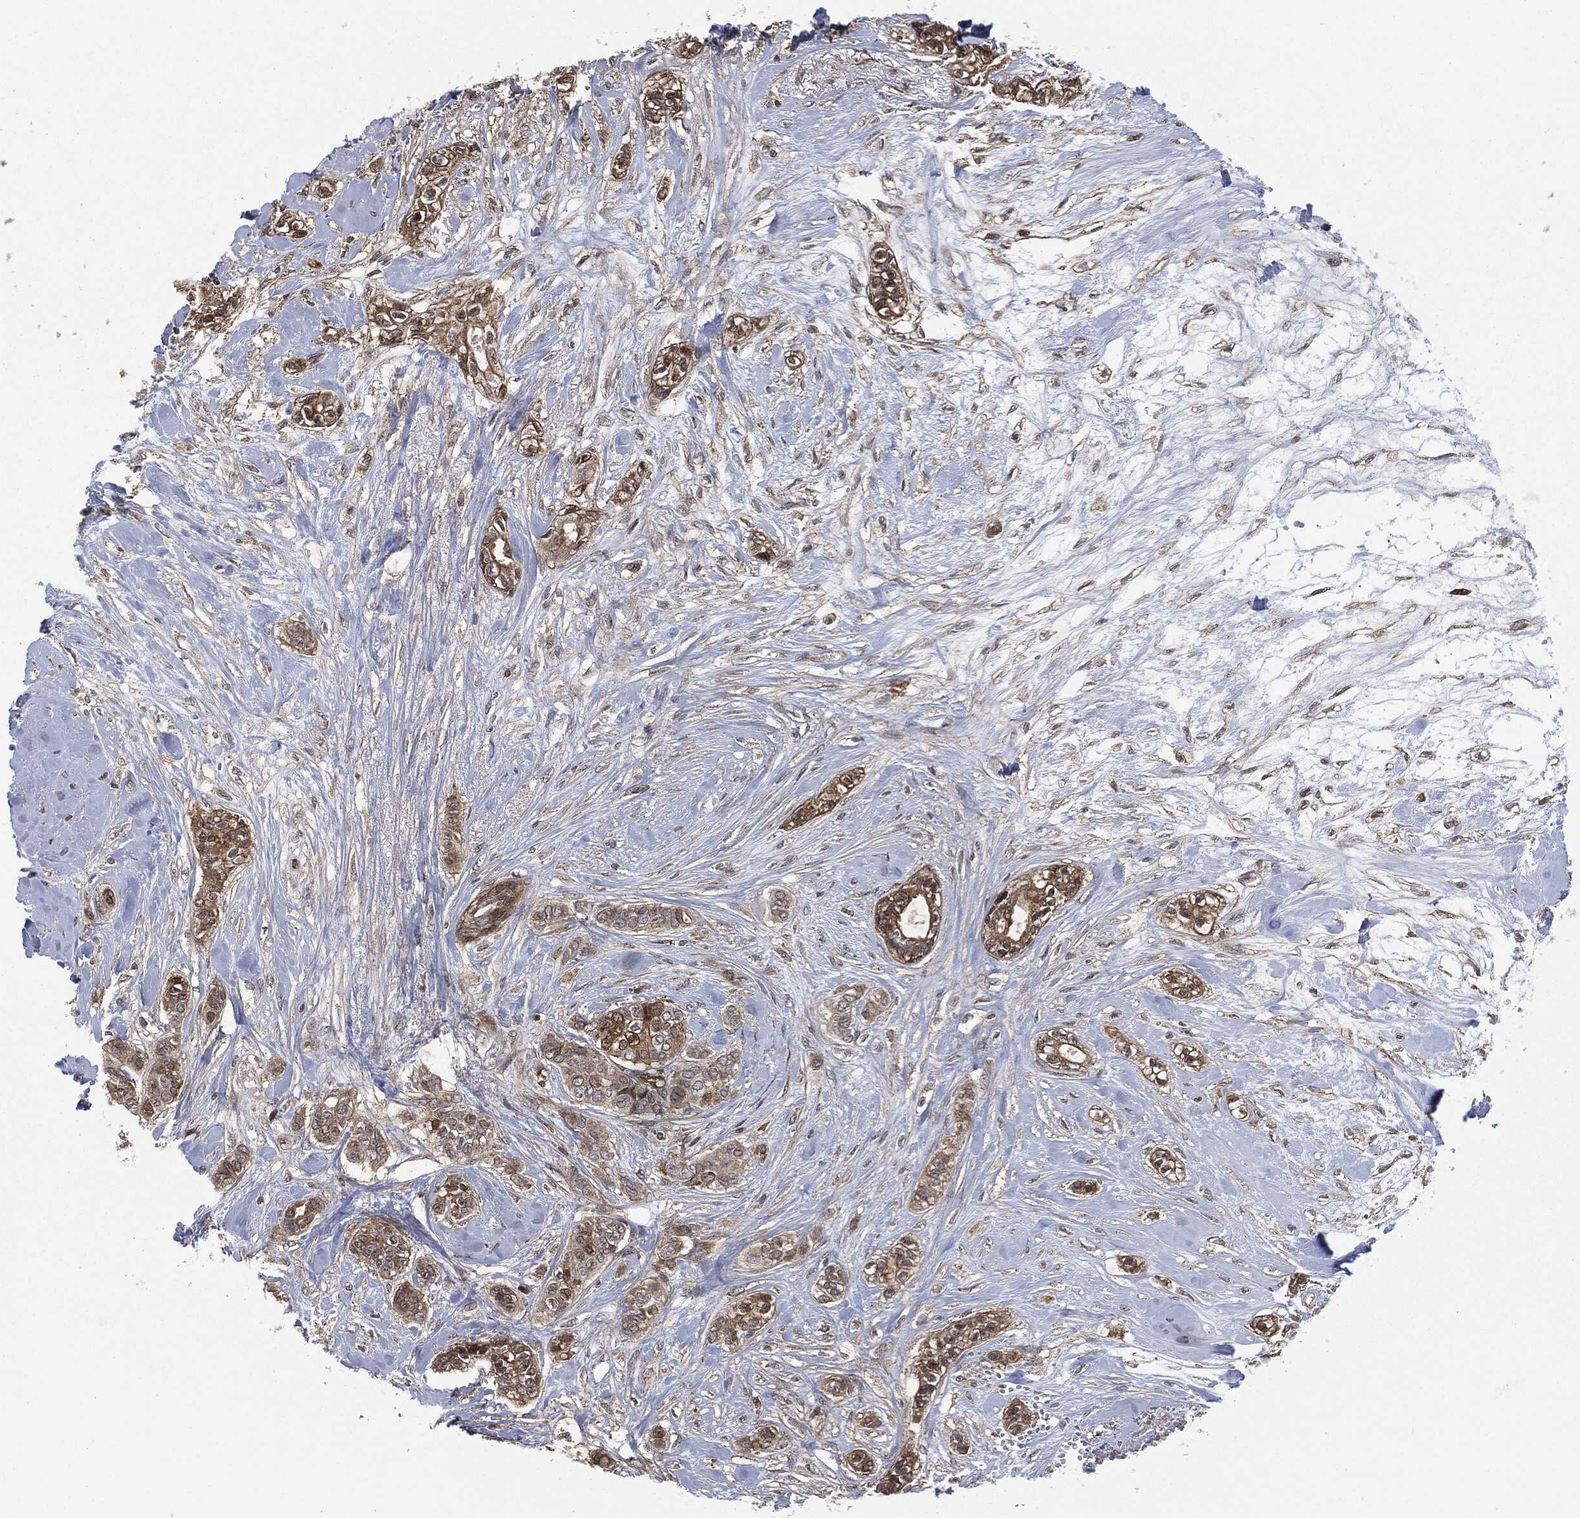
{"staining": {"intensity": "moderate", "quantity": ">75%", "location": "cytoplasmic/membranous"}, "tissue": "breast cancer", "cell_type": "Tumor cells", "image_type": "cancer", "snomed": [{"axis": "morphology", "description": "Duct carcinoma"}, {"axis": "topography", "description": "Breast"}], "caption": "Breast cancer was stained to show a protein in brown. There is medium levels of moderate cytoplasmic/membranous staining in about >75% of tumor cells.", "gene": "HRAS", "patient": {"sex": "female", "age": 71}}